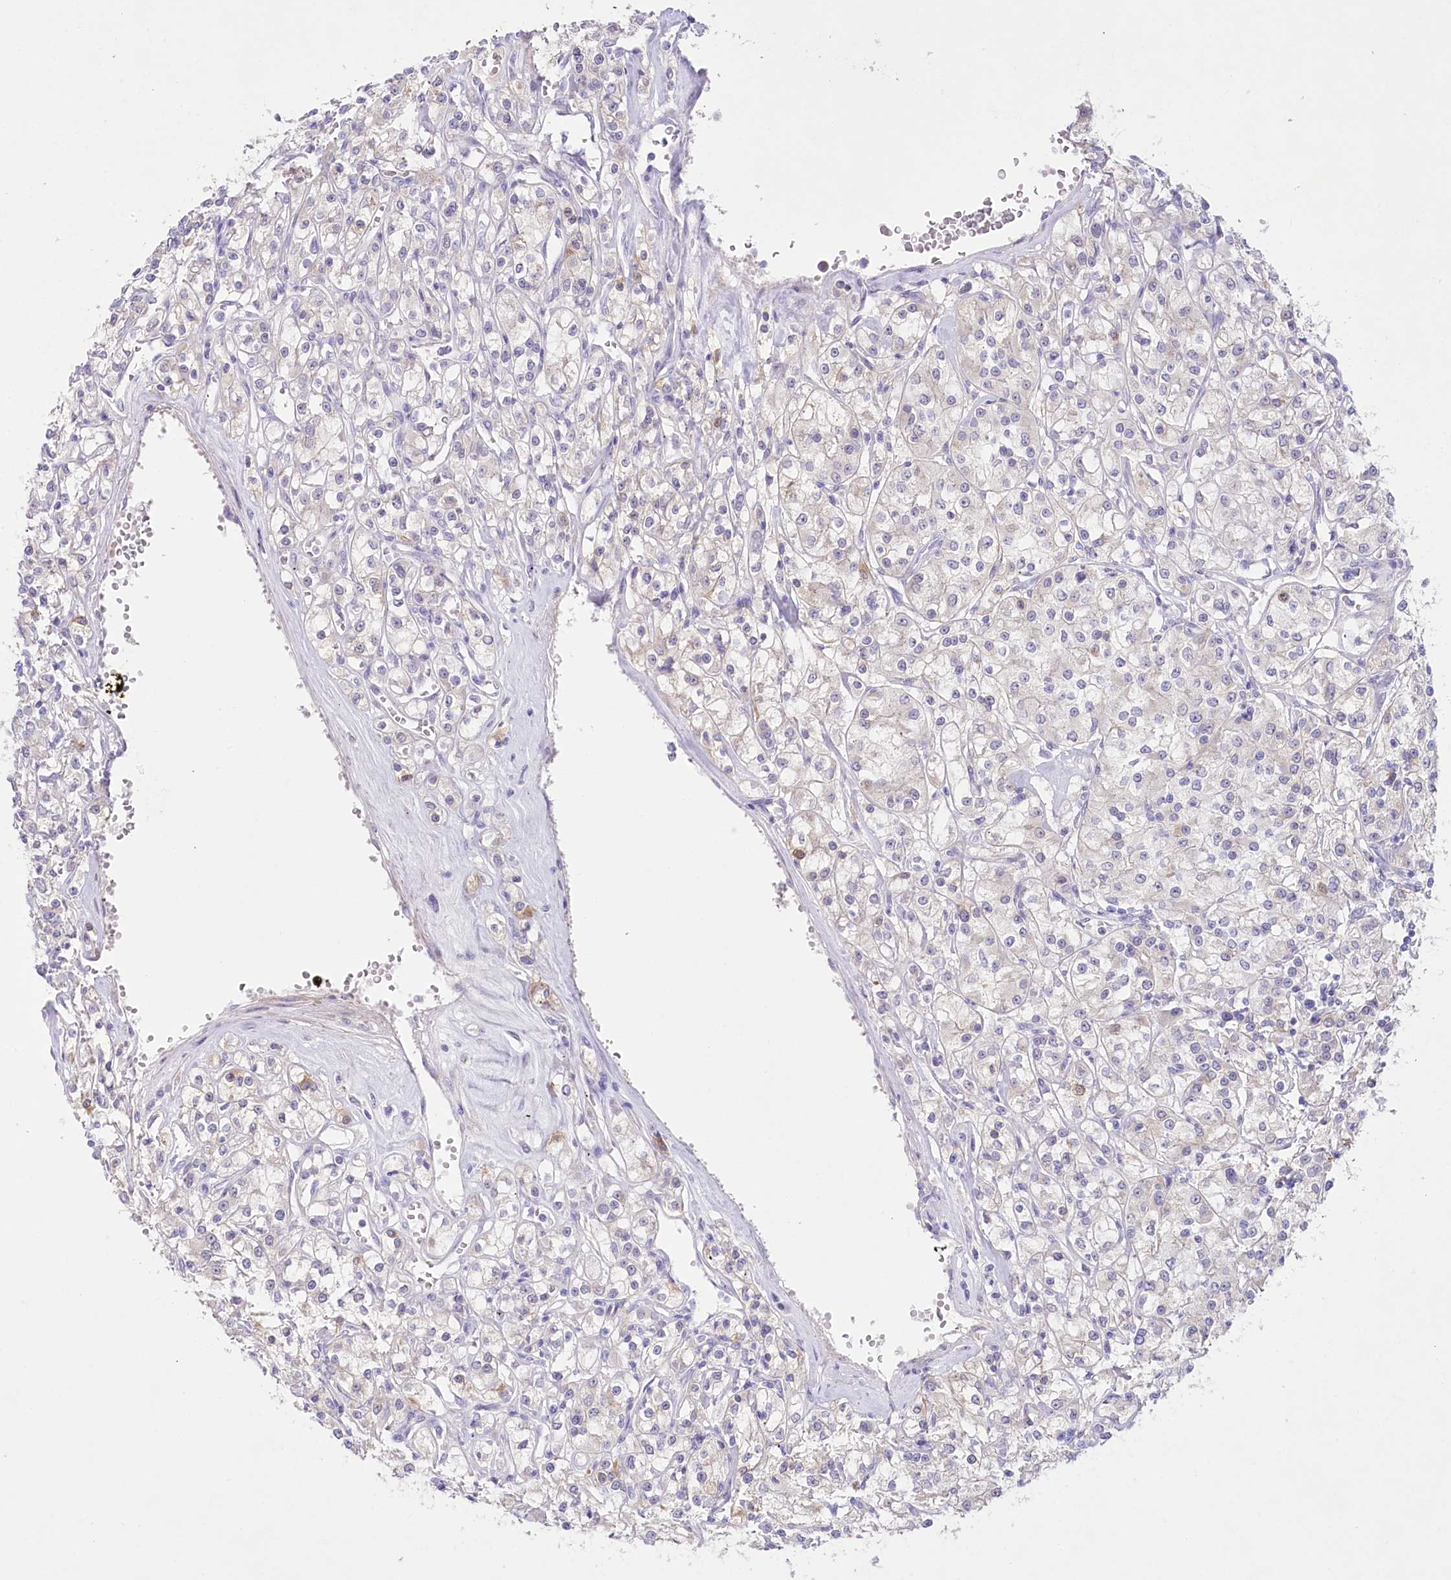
{"staining": {"intensity": "weak", "quantity": "<25%", "location": "cytoplasmic/membranous"}, "tissue": "renal cancer", "cell_type": "Tumor cells", "image_type": "cancer", "snomed": [{"axis": "morphology", "description": "Adenocarcinoma, NOS"}, {"axis": "topography", "description": "Kidney"}], "caption": "An immunohistochemistry micrograph of adenocarcinoma (renal) is shown. There is no staining in tumor cells of adenocarcinoma (renal).", "gene": "MYOZ1", "patient": {"sex": "female", "age": 59}}